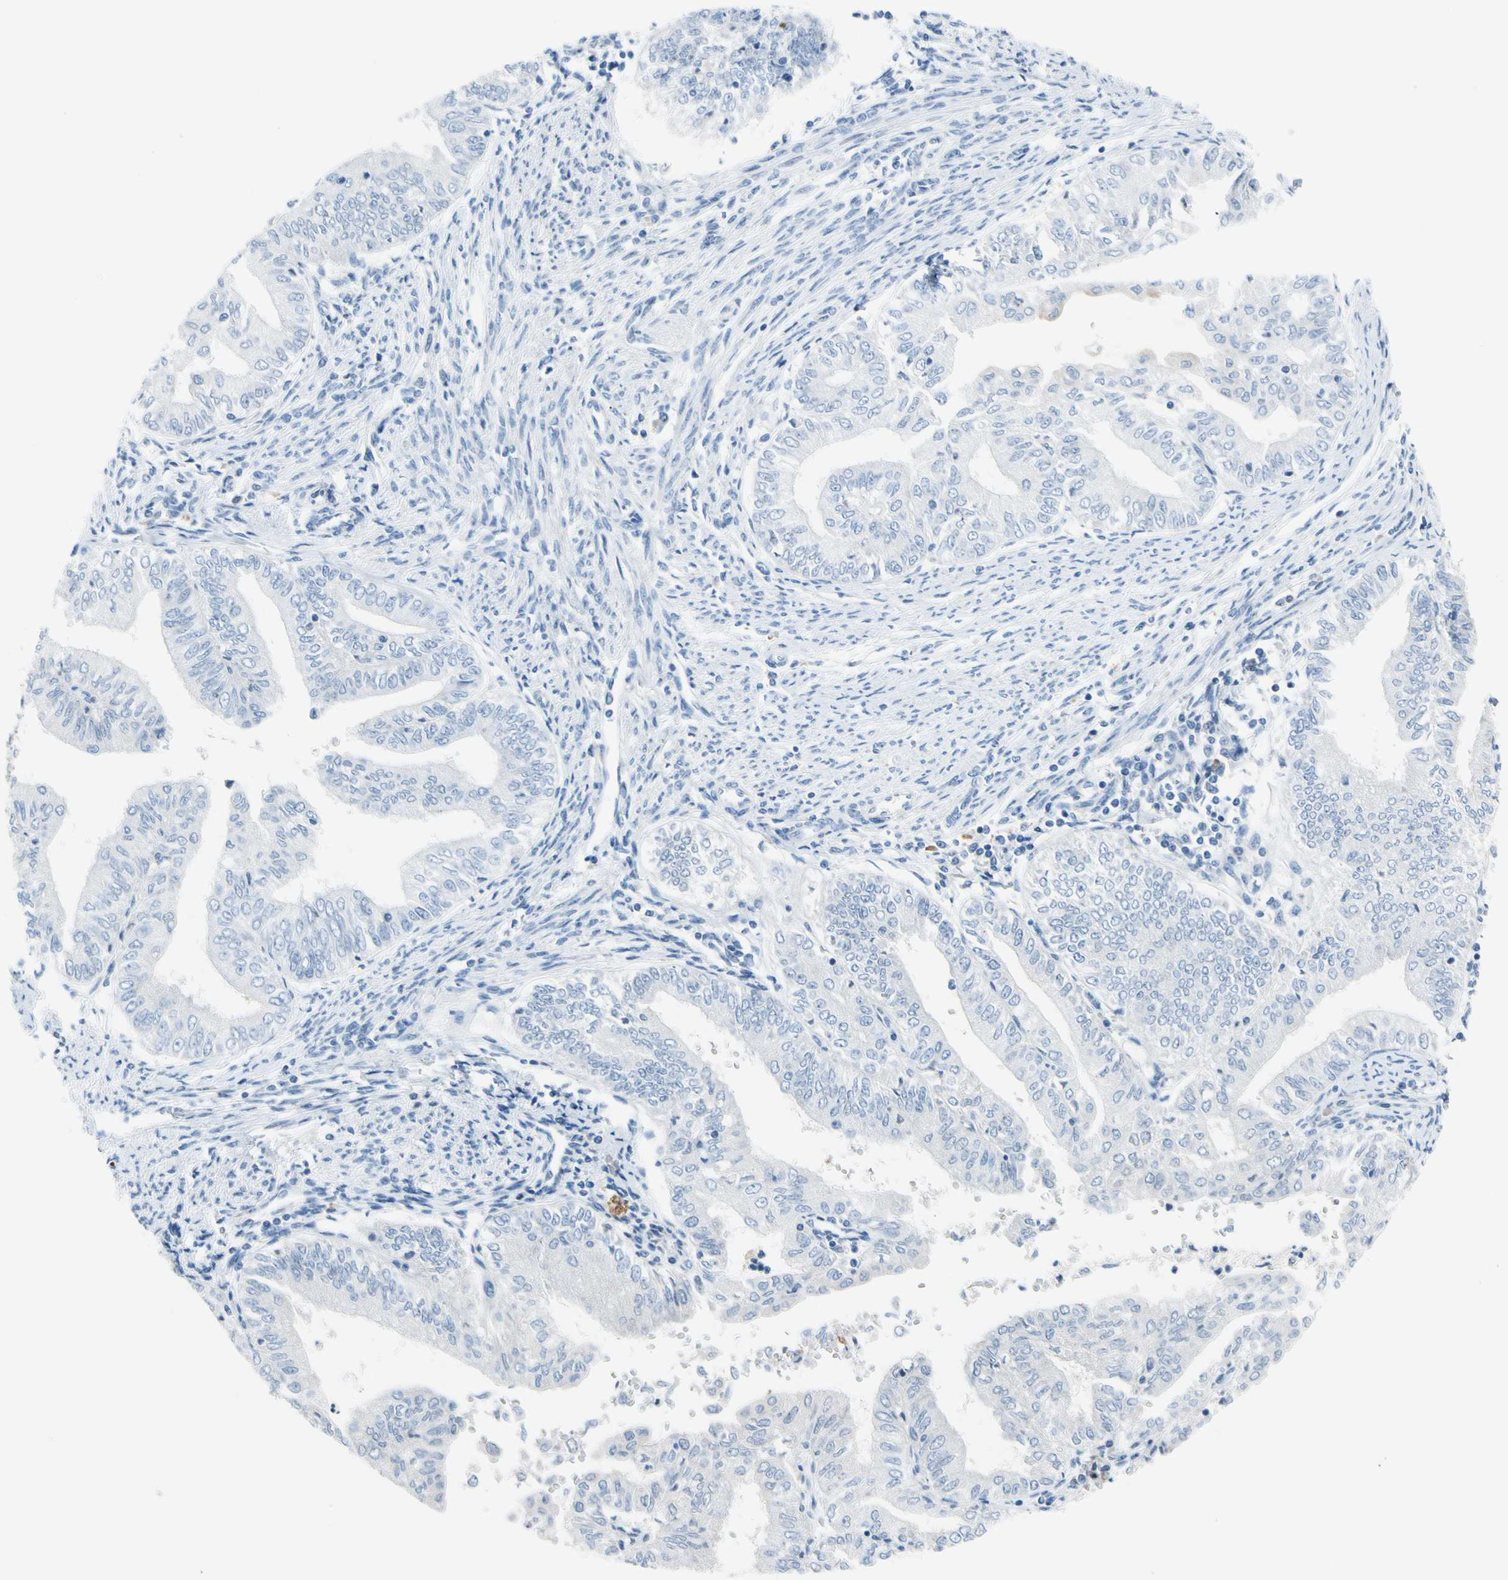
{"staining": {"intensity": "negative", "quantity": "none", "location": "none"}, "tissue": "endometrial cancer", "cell_type": "Tumor cells", "image_type": "cancer", "snomed": [{"axis": "morphology", "description": "Adenocarcinoma, NOS"}, {"axis": "topography", "description": "Endometrium"}], "caption": "High magnification brightfield microscopy of endometrial adenocarcinoma stained with DAB (3,3'-diaminobenzidine) (brown) and counterstained with hematoxylin (blue): tumor cells show no significant positivity.", "gene": "CNDP1", "patient": {"sex": "female", "age": 66}}